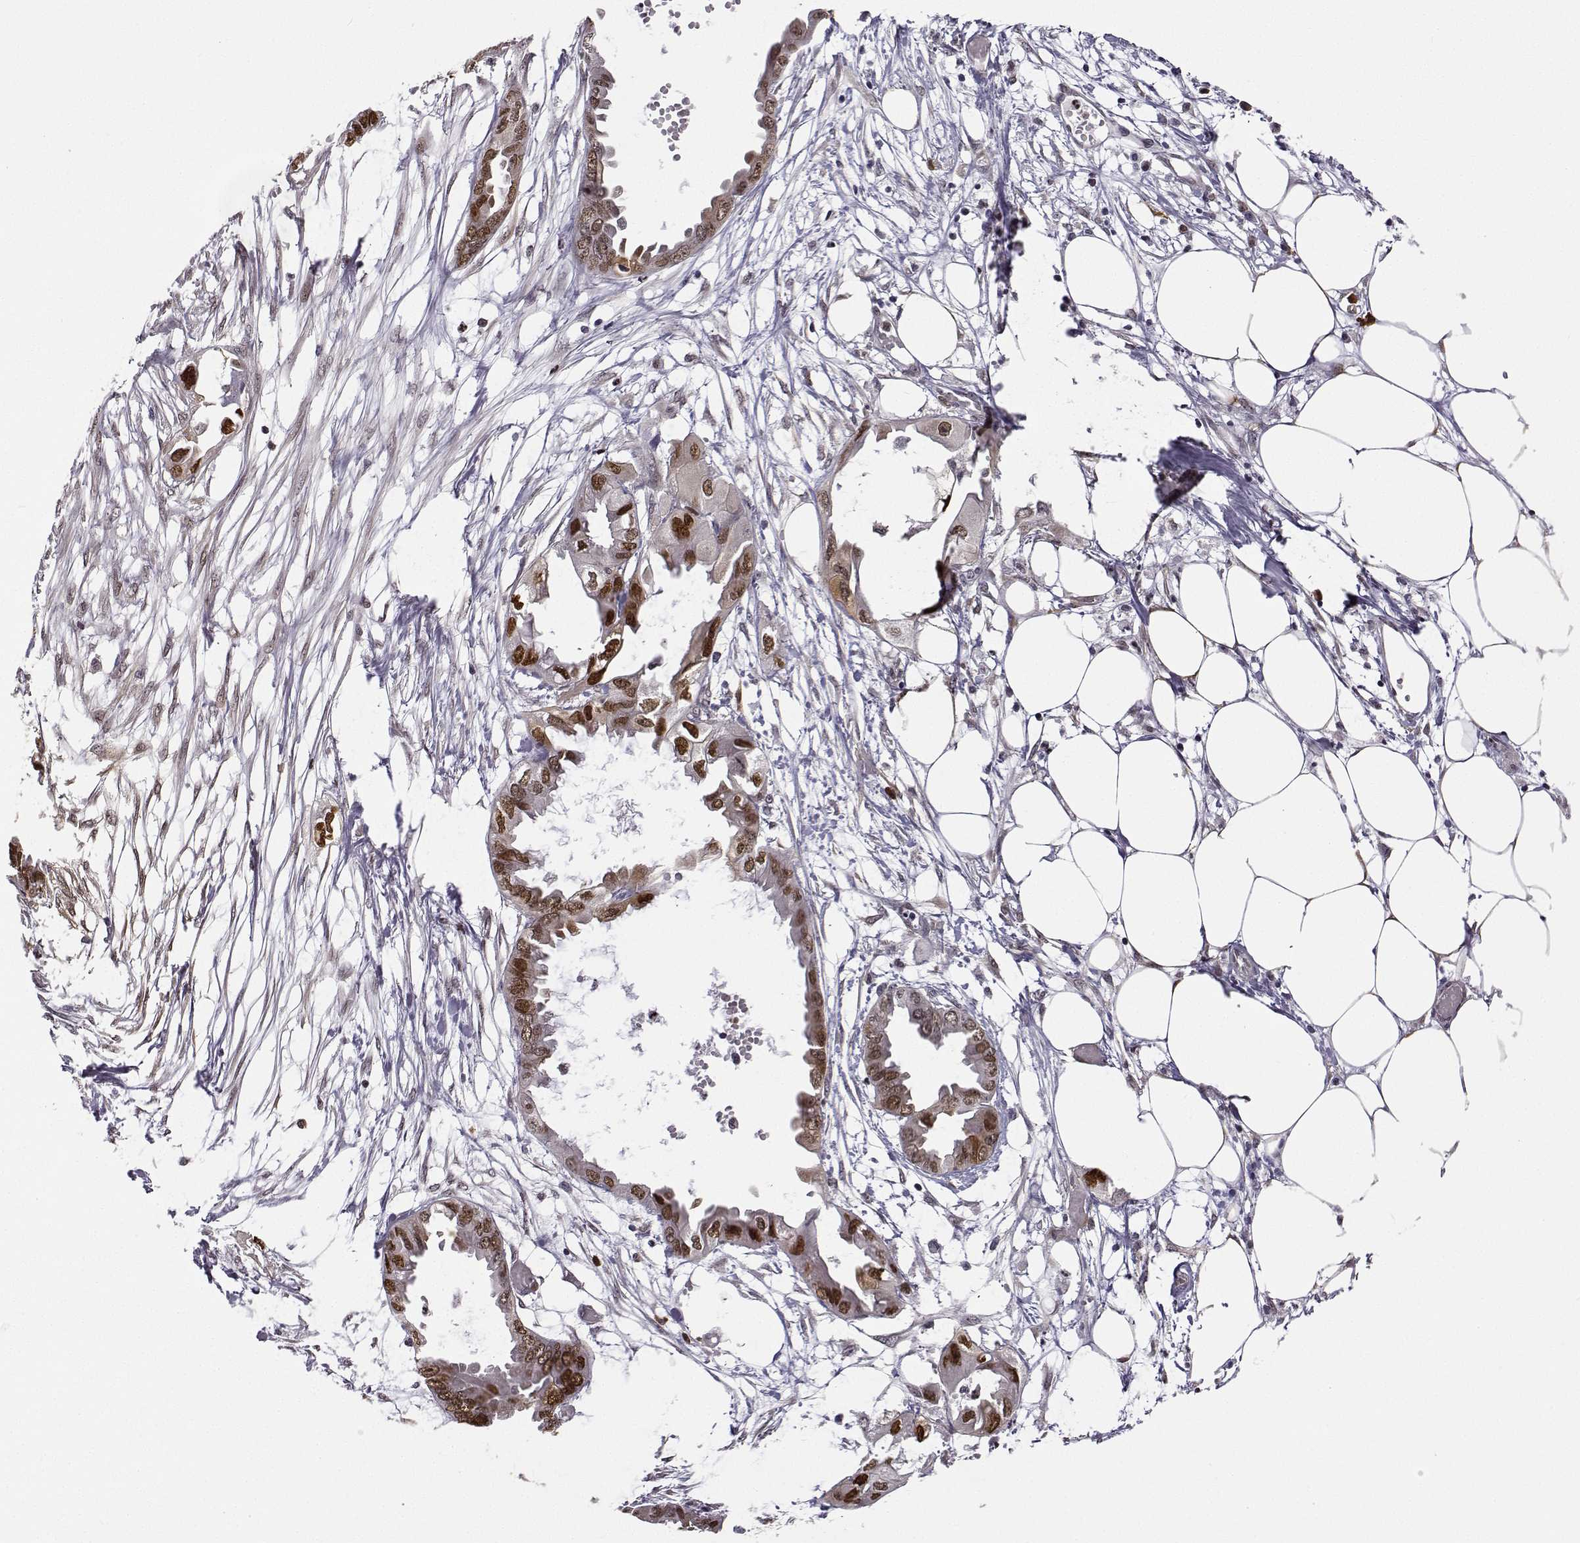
{"staining": {"intensity": "moderate", "quantity": ">75%", "location": "nuclear"}, "tissue": "endometrial cancer", "cell_type": "Tumor cells", "image_type": "cancer", "snomed": [{"axis": "morphology", "description": "Adenocarcinoma, NOS"}, {"axis": "morphology", "description": "Adenocarcinoma, metastatic, NOS"}, {"axis": "topography", "description": "Adipose tissue"}, {"axis": "topography", "description": "Endometrium"}], "caption": "Protein analysis of endometrial cancer tissue demonstrates moderate nuclear staining in about >75% of tumor cells.", "gene": "PHGDH", "patient": {"sex": "female", "age": 67}}